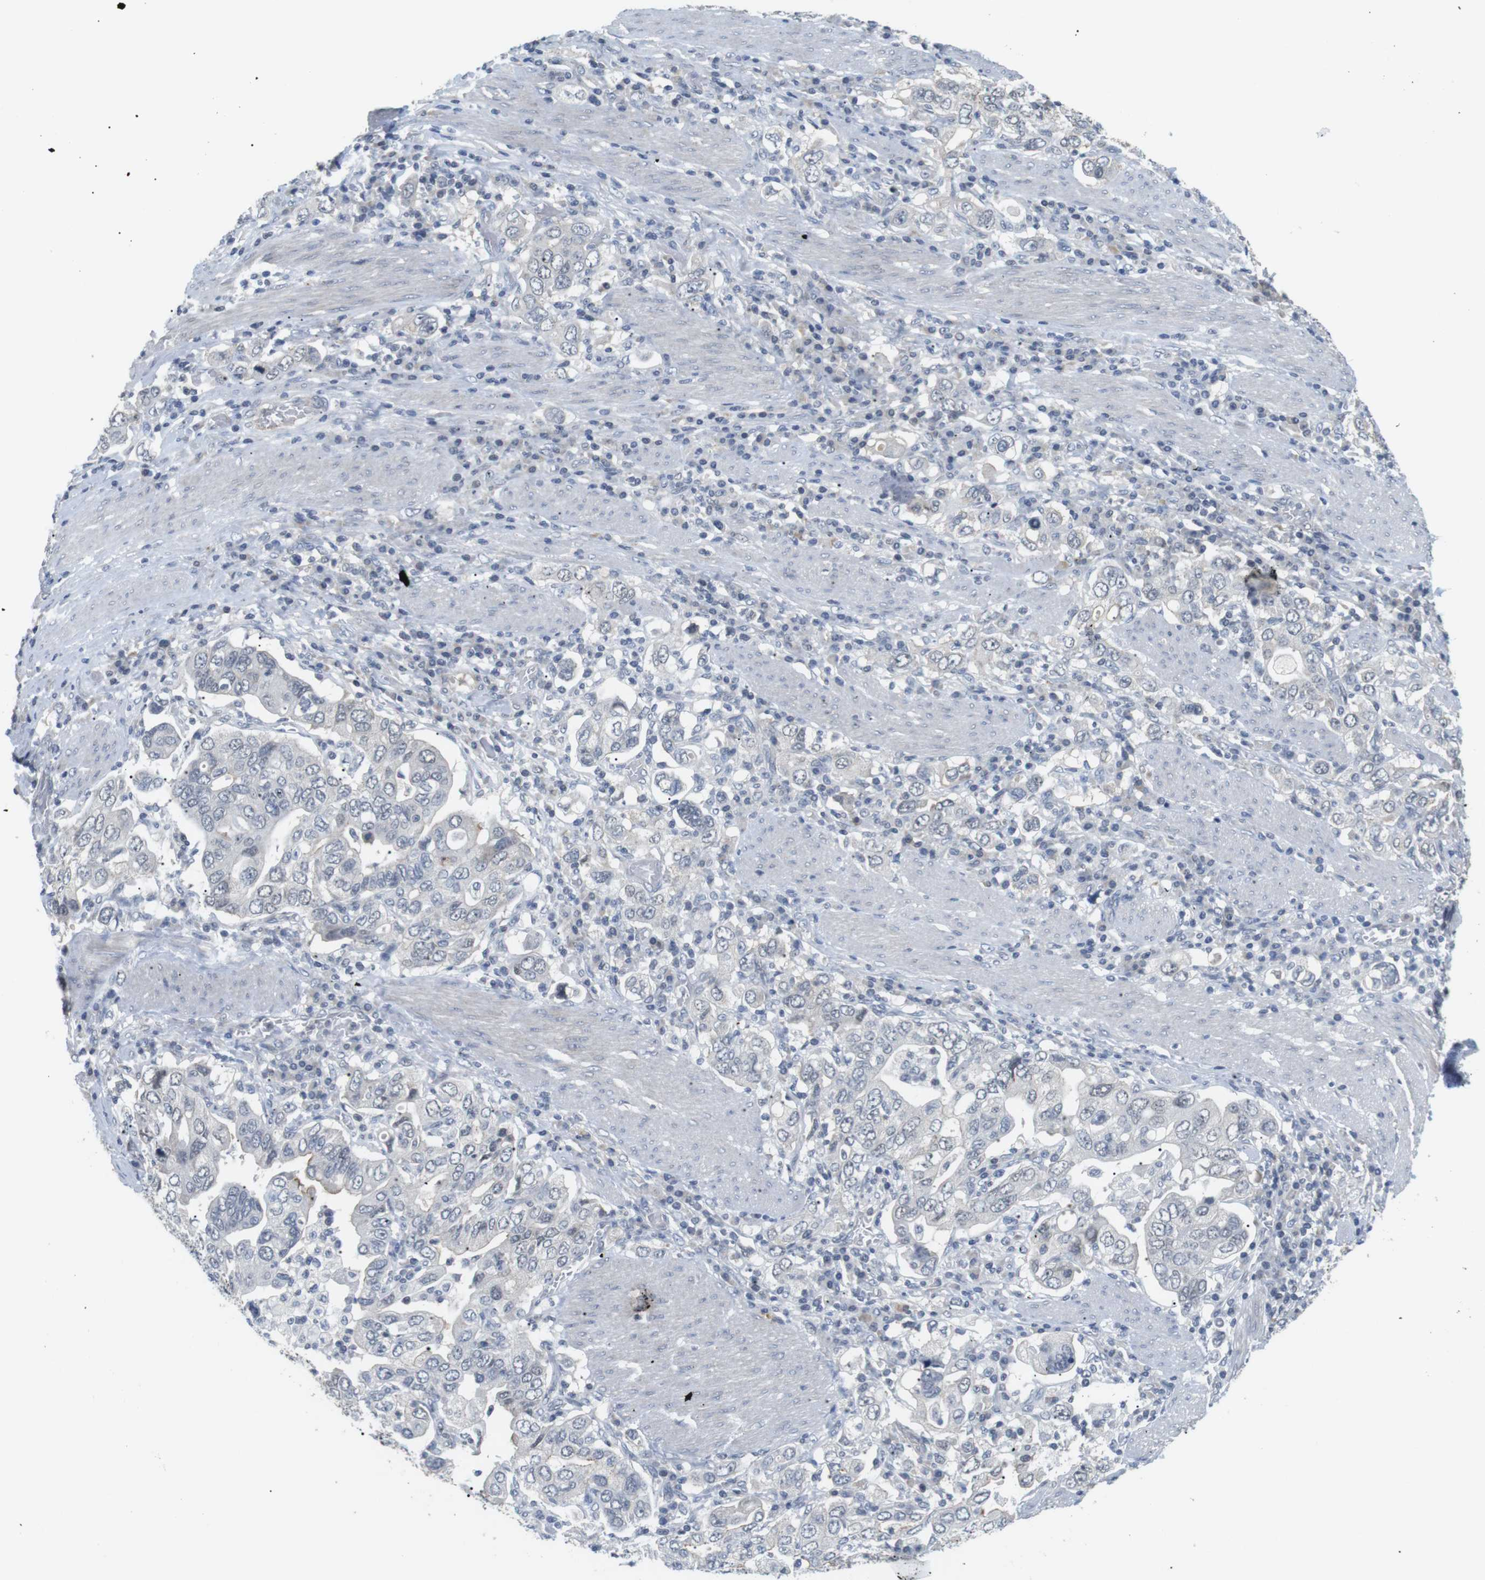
{"staining": {"intensity": "negative", "quantity": "none", "location": "none"}, "tissue": "stomach cancer", "cell_type": "Tumor cells", "image_type": "cancer", "snomed": [{"axis": "morphology", "description": "Adenocarcinoma, NOS"}, {"axis": "topography", "description": "Stomach, upper"}], "caption": "DAB (3,3'-diaminobenzidine) immunohistochemical staining of human stomach adenocarcinoma exhibits no significant expression in tumor cells.", "gene": "NECTIN1", "patient": {"sex": "male", "age": 62}}